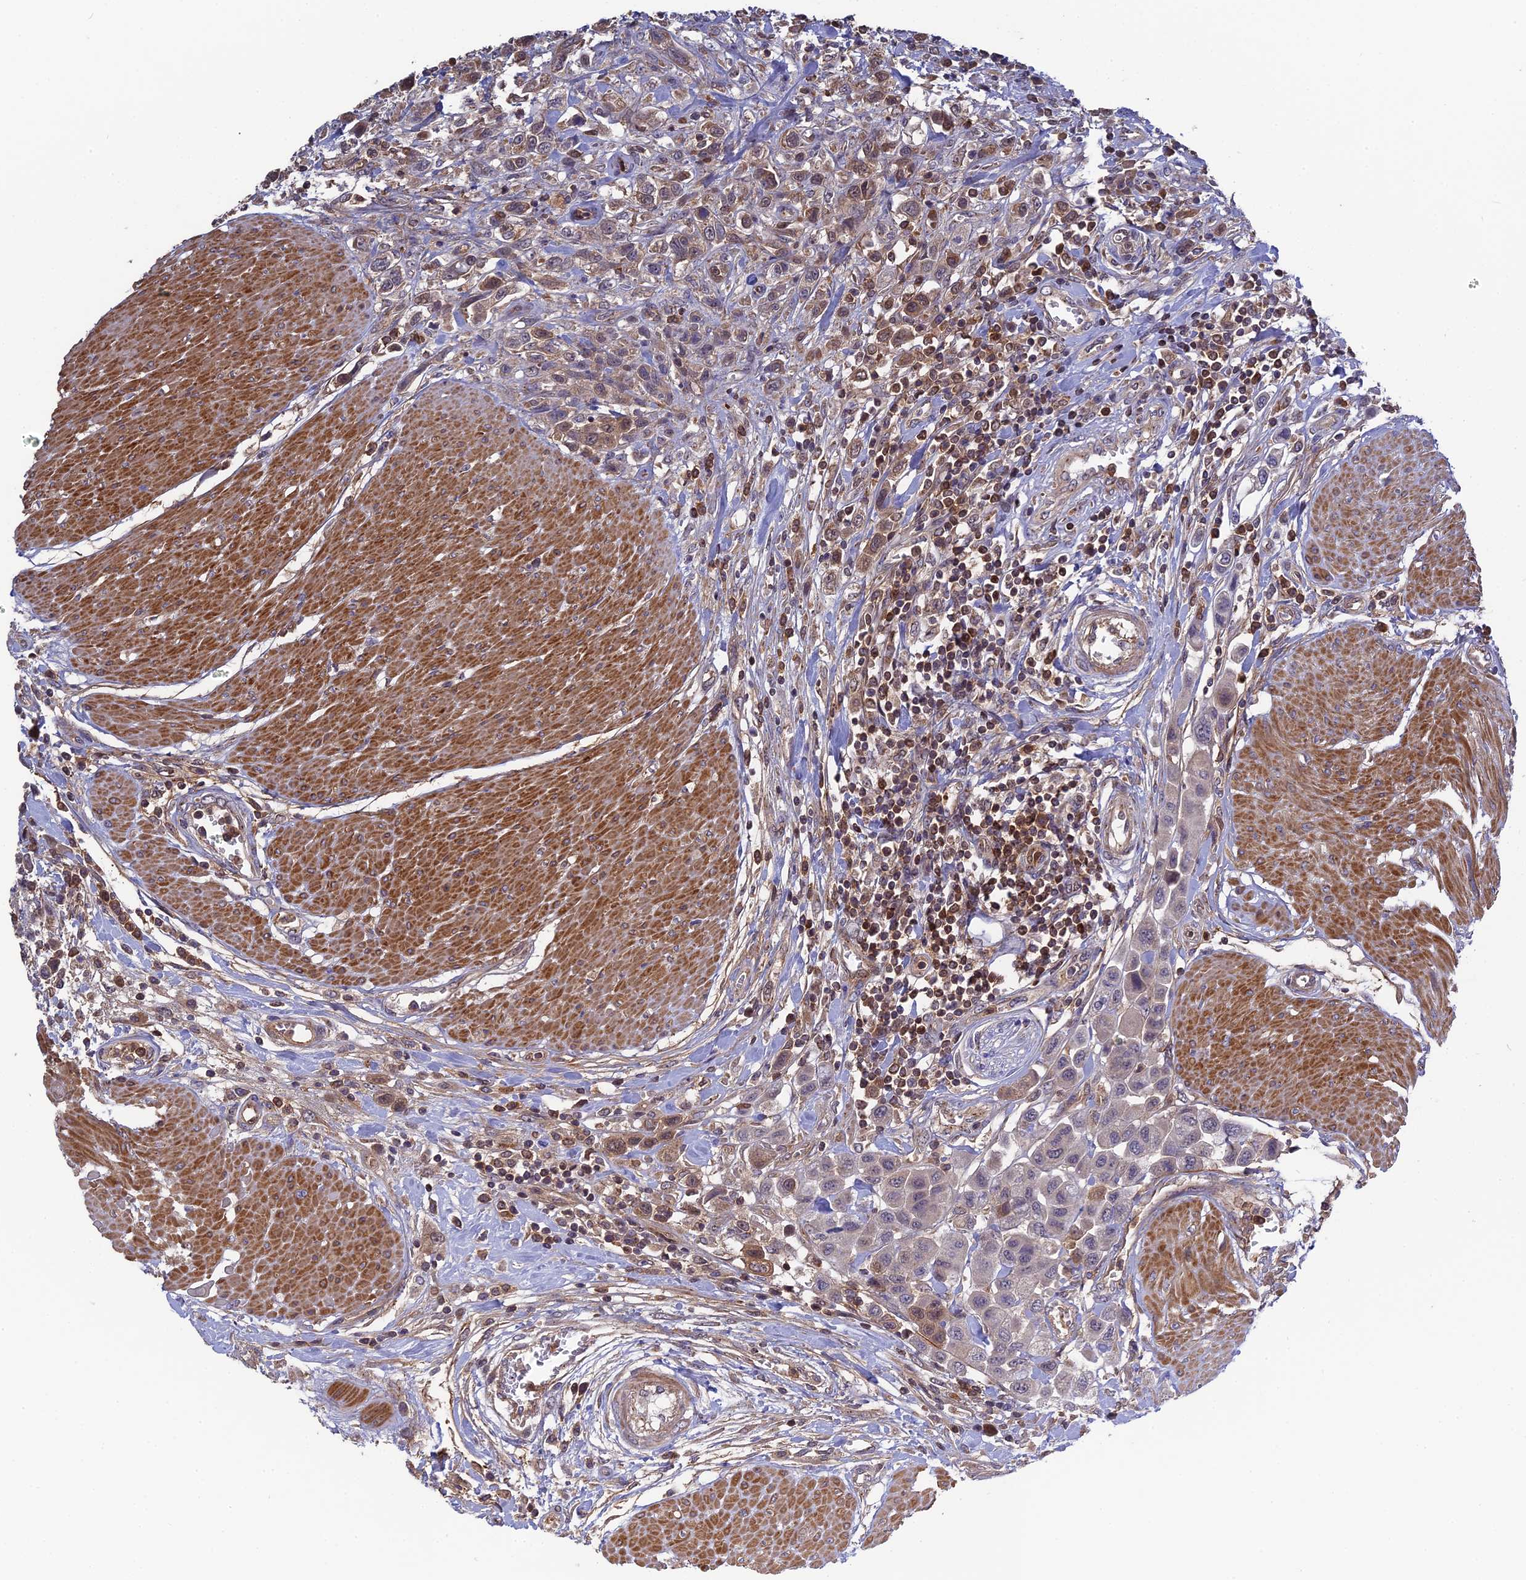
{"staining": {"intensity": "weak", "quantity": "<25%", "location": "cytoplasmic/membranous"}, "tissue": "urothelial cancer", "cell_type": "Tumor cells", "image_type": "cancer", "snomed": [{"axis": "morphology", "description": "Urothelial carcinoma, High grade"}, {"axis": "topography", "description": "Urinary bladder"}], "caption": "Tumor cells are negative for protein expression in human urothelial cancer.", "gene": "RPIA", "patient": {"sex": "male", "age": 50}}